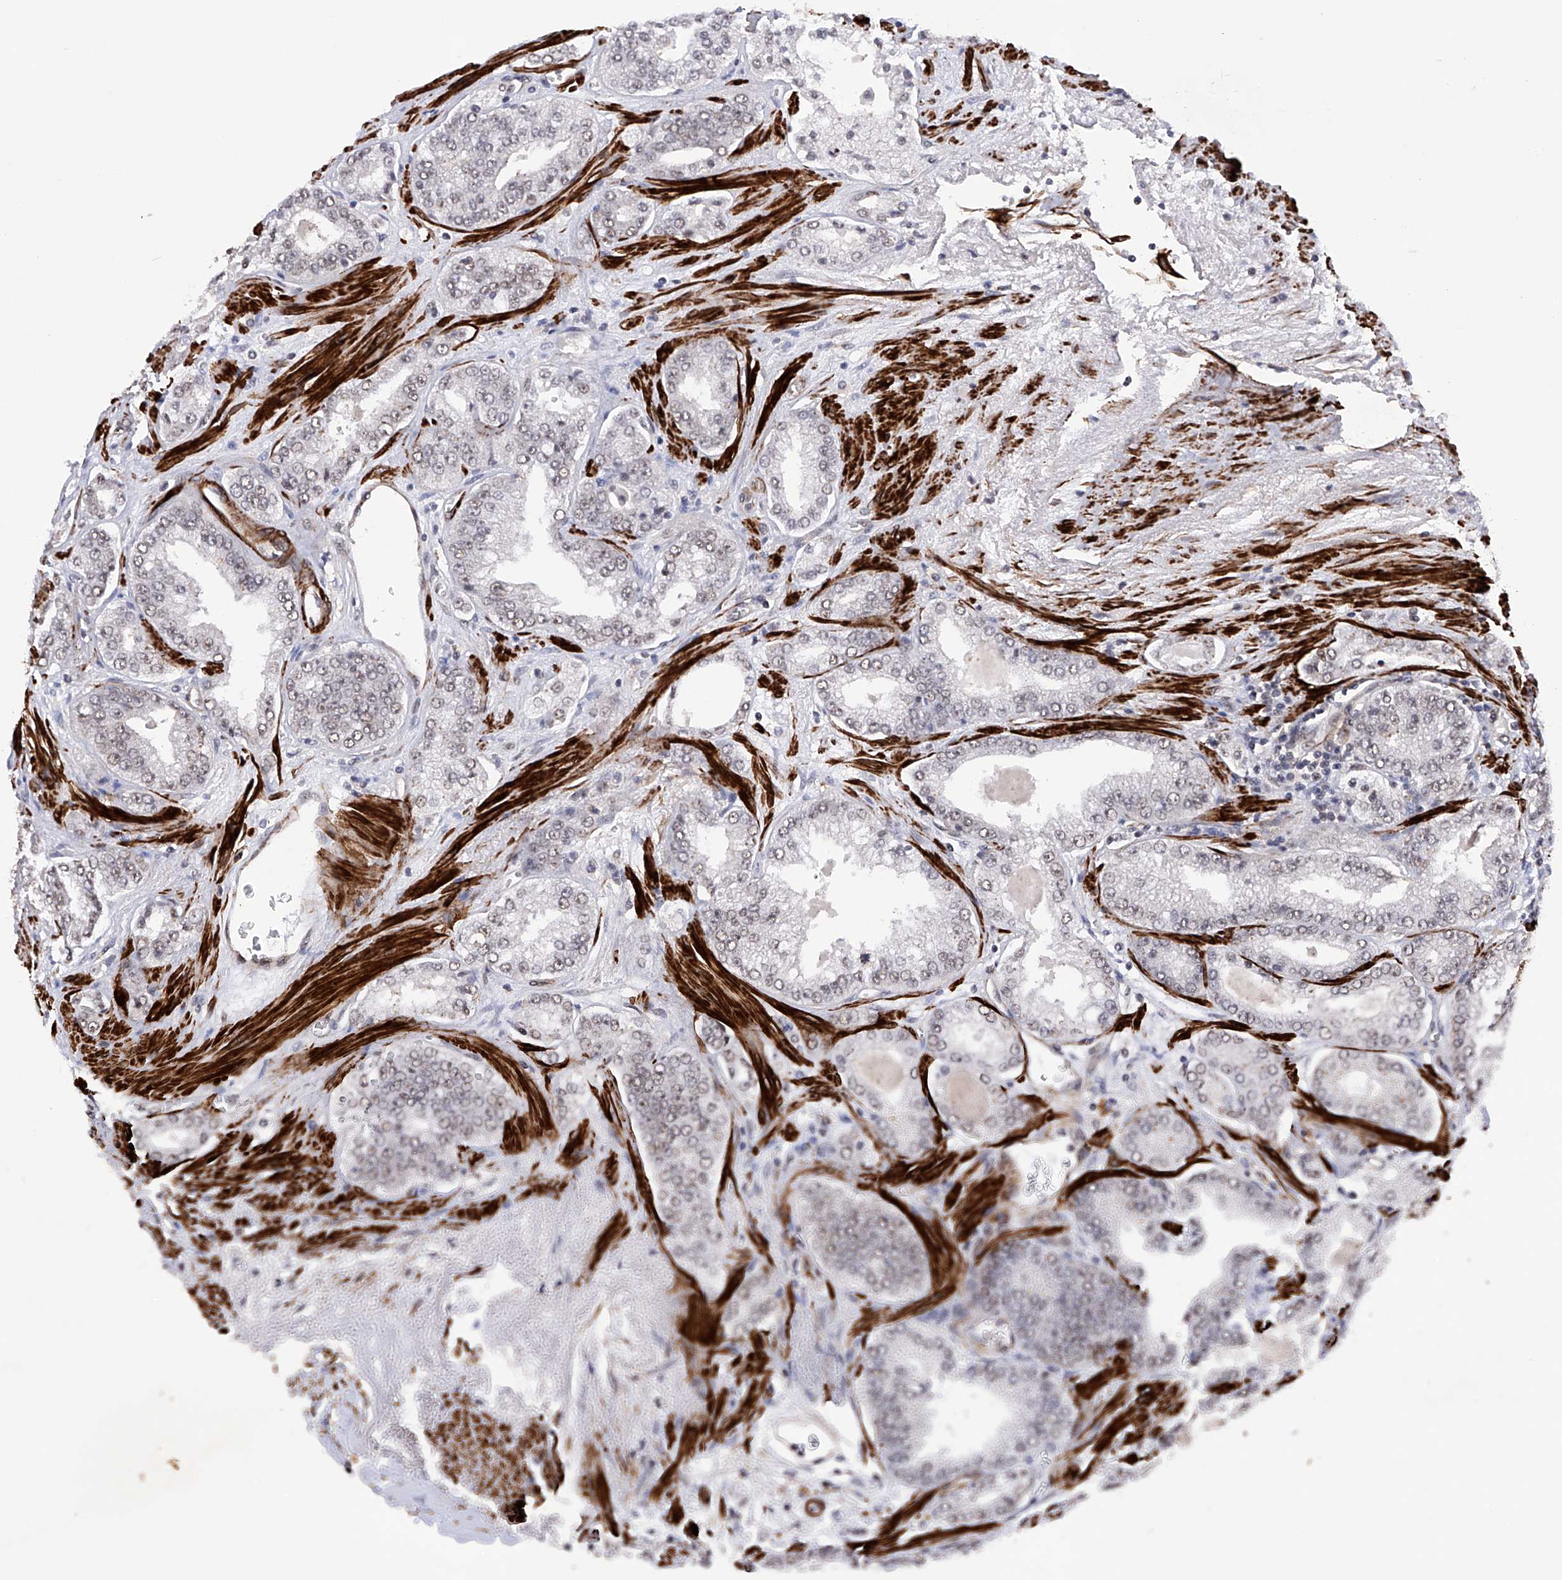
{"staining": {"intensity": "weak", "quantity": "<25%", "location": "nuclear"}, "tissue": "prostate cancer", "cell_type": "Tumor cells", "image_type": "cancer", "snomed": [{"axis": "morphology", "description": "Adenocarcinoma, High grade"}, {"axis": "topography", "description": "Prostate"}], "caption": "There is no significant expression in tumor cells of prostate cancer (adenocarcinoma (high-grade)).", "gene": "NFATC4", "patient": {"sex": "male", "age": 71}}